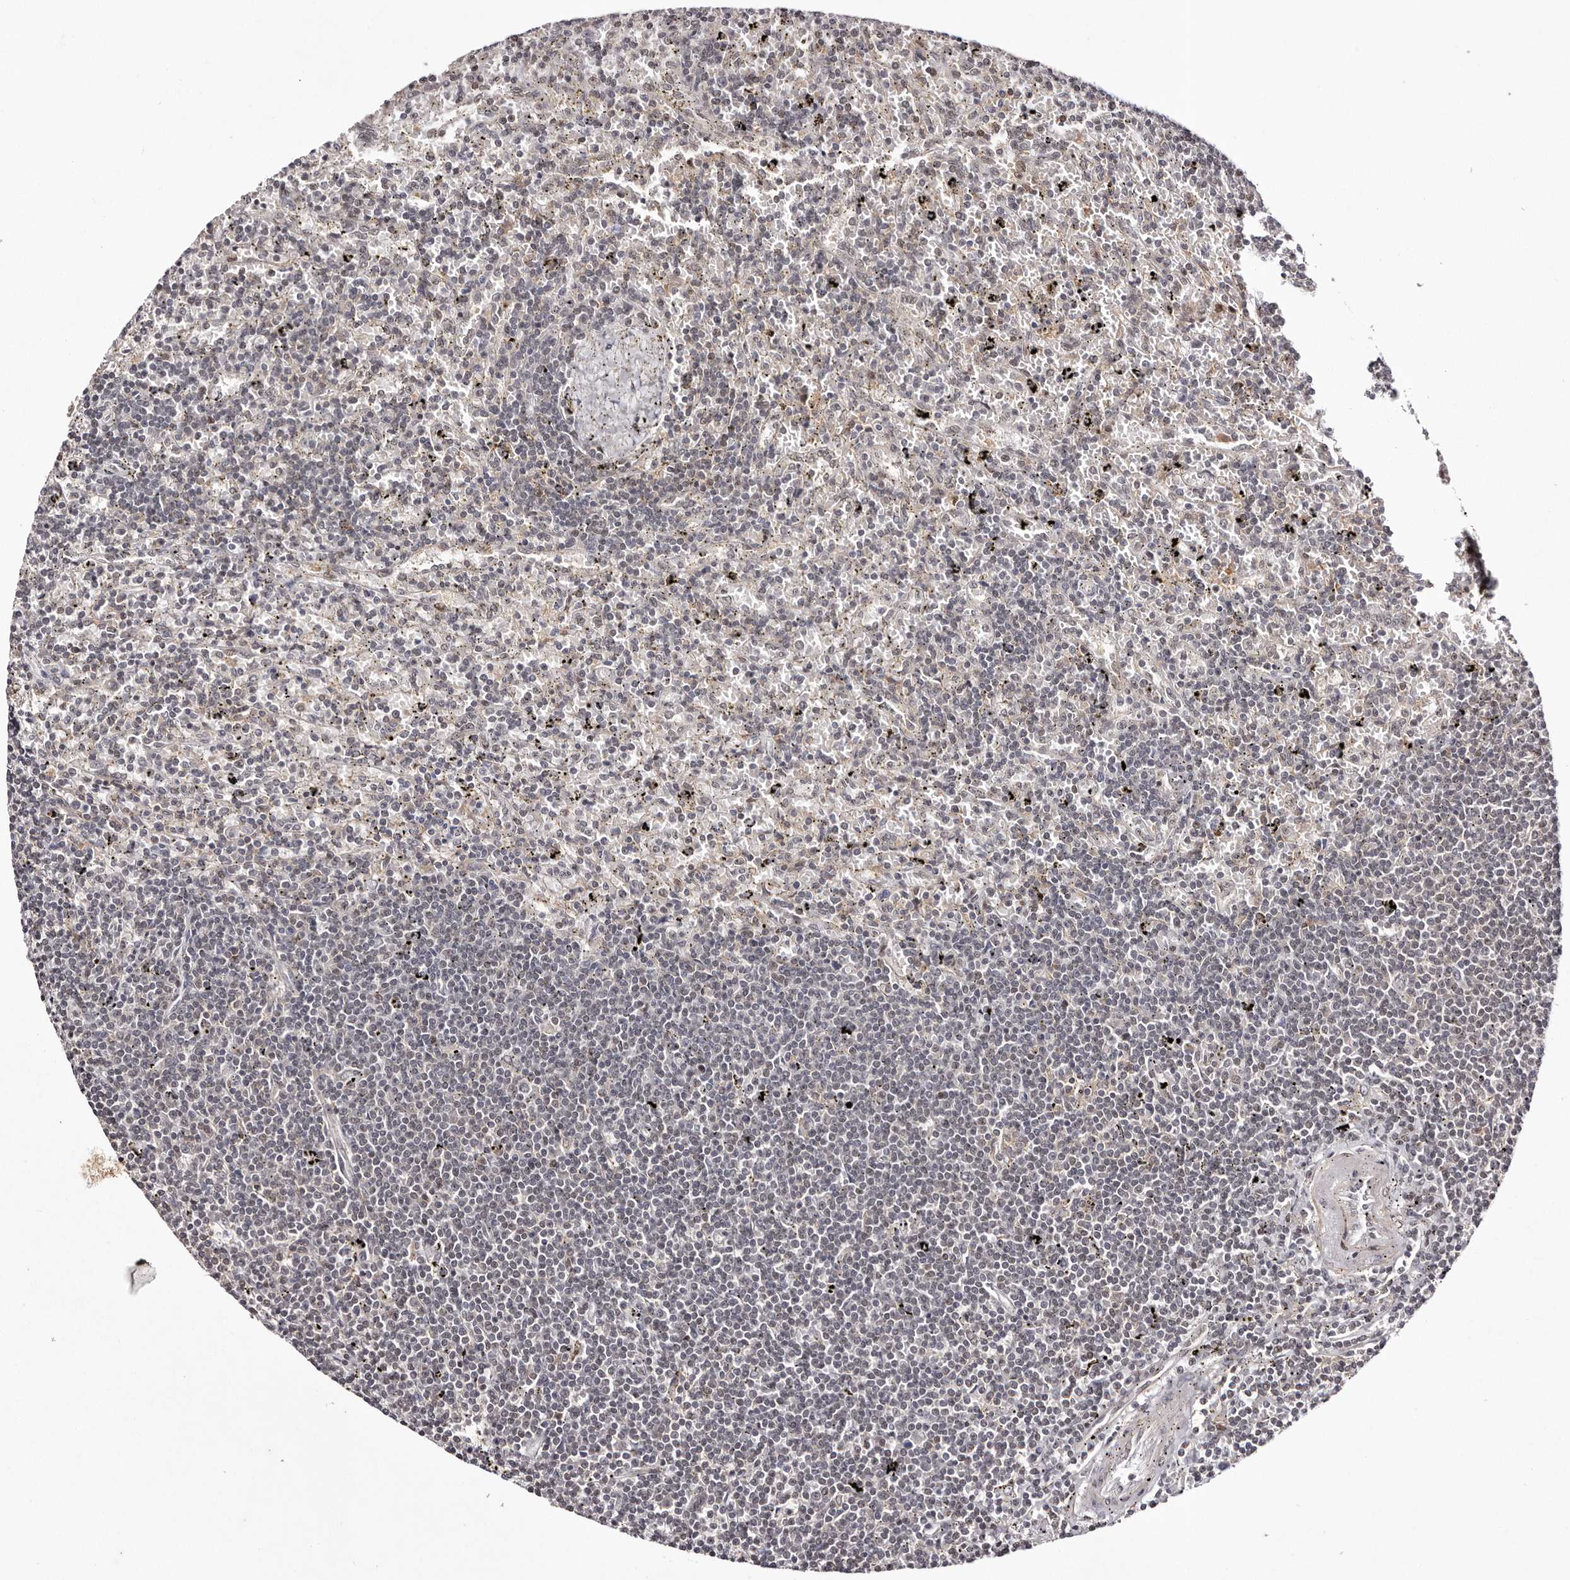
{"staining": {"intensity": "negative", "quantity": "none", "location": "none"}, "tissue": "lymphoma", "cell_type": "Tumor cells", "image_type": "cancer", "snomed": [{"axis": "morphology", "description": "Malignant lymphoma, non-Hodgkin's type, Low grade"}, {"axis": "topography", "description": "Spleen"}], "caption": "High power microscopy photomicrograph of an immunohistochemistry photomicrograph of malignant lymphoma, non-Hodgkin's type (low-grade), revealing no significant staining in tumor cells.", "gene": "FBXO5", "patient": {"sex": "male", "age": 76}}